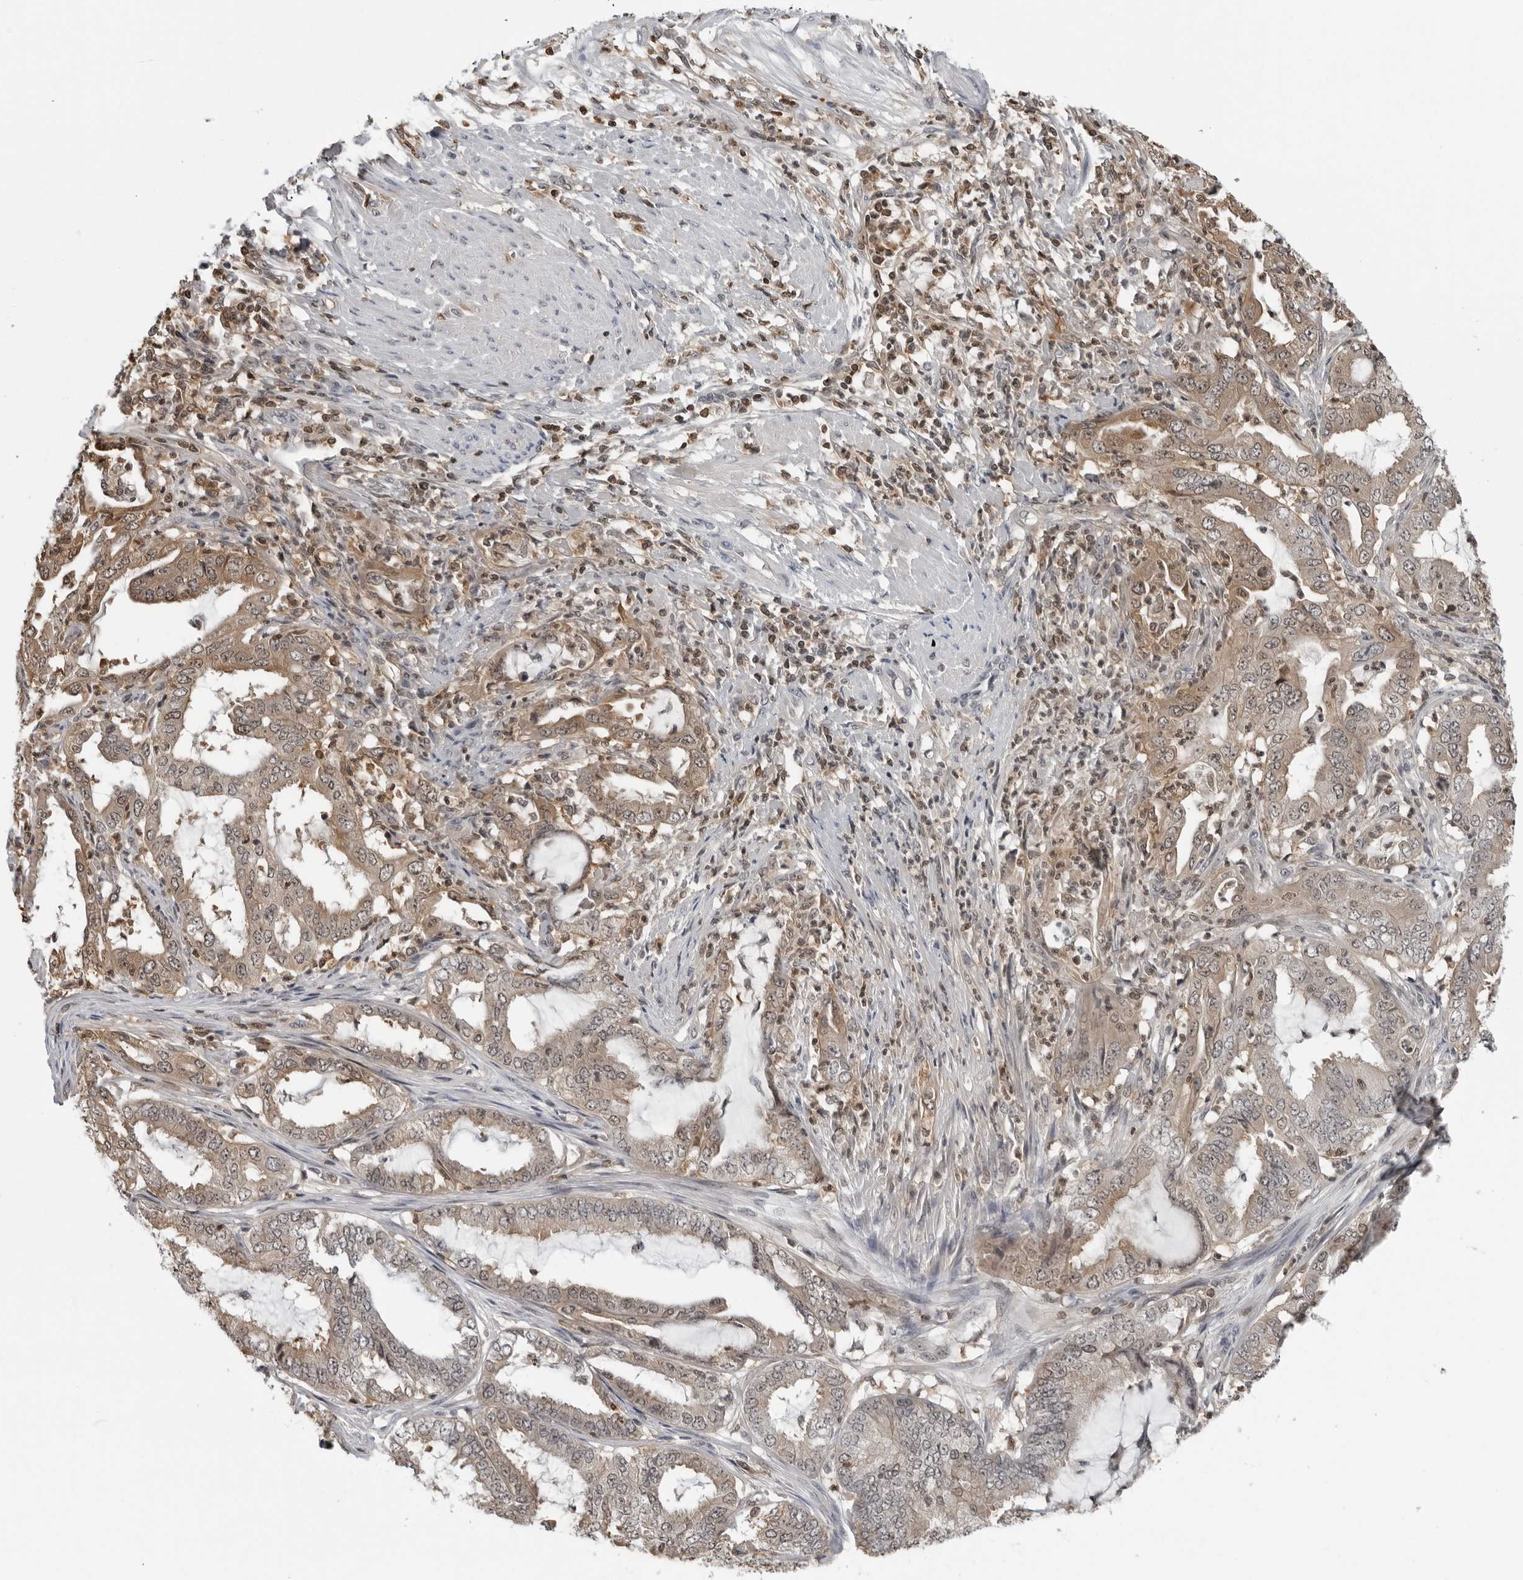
{"staining": {"intensity": "weak", "quantity": ">75%", "location": "cytoplasmic/membranous,nuclear"}, "tissue": "endometrial cancer", "cell_type": "Tumor cells", "image_type": "cancer", "snomed": [{"axis": "morphology", "description": "Adenocarcinoma, NOS"}, {"axis": "topography", "description": "Endometrium"}], "caption": "Immunohistochemistry (IHC) (DAB (3,3'-diaminobenzidine)) staining of human adenocarcinoma (endometrial) exhibits weak cytoplasmic/membranous and nuclear protein staining in approximately >75% of tumor cells. The staining was performed using DAB (3,3'-diaminobenzidine) to visualize the protein expression in brown, while the nuclei were stained in blue with hematoxylin (Magnification: 20x).", "gene": "HSPH1", "patient": {"sex": "female", "age": 51}}